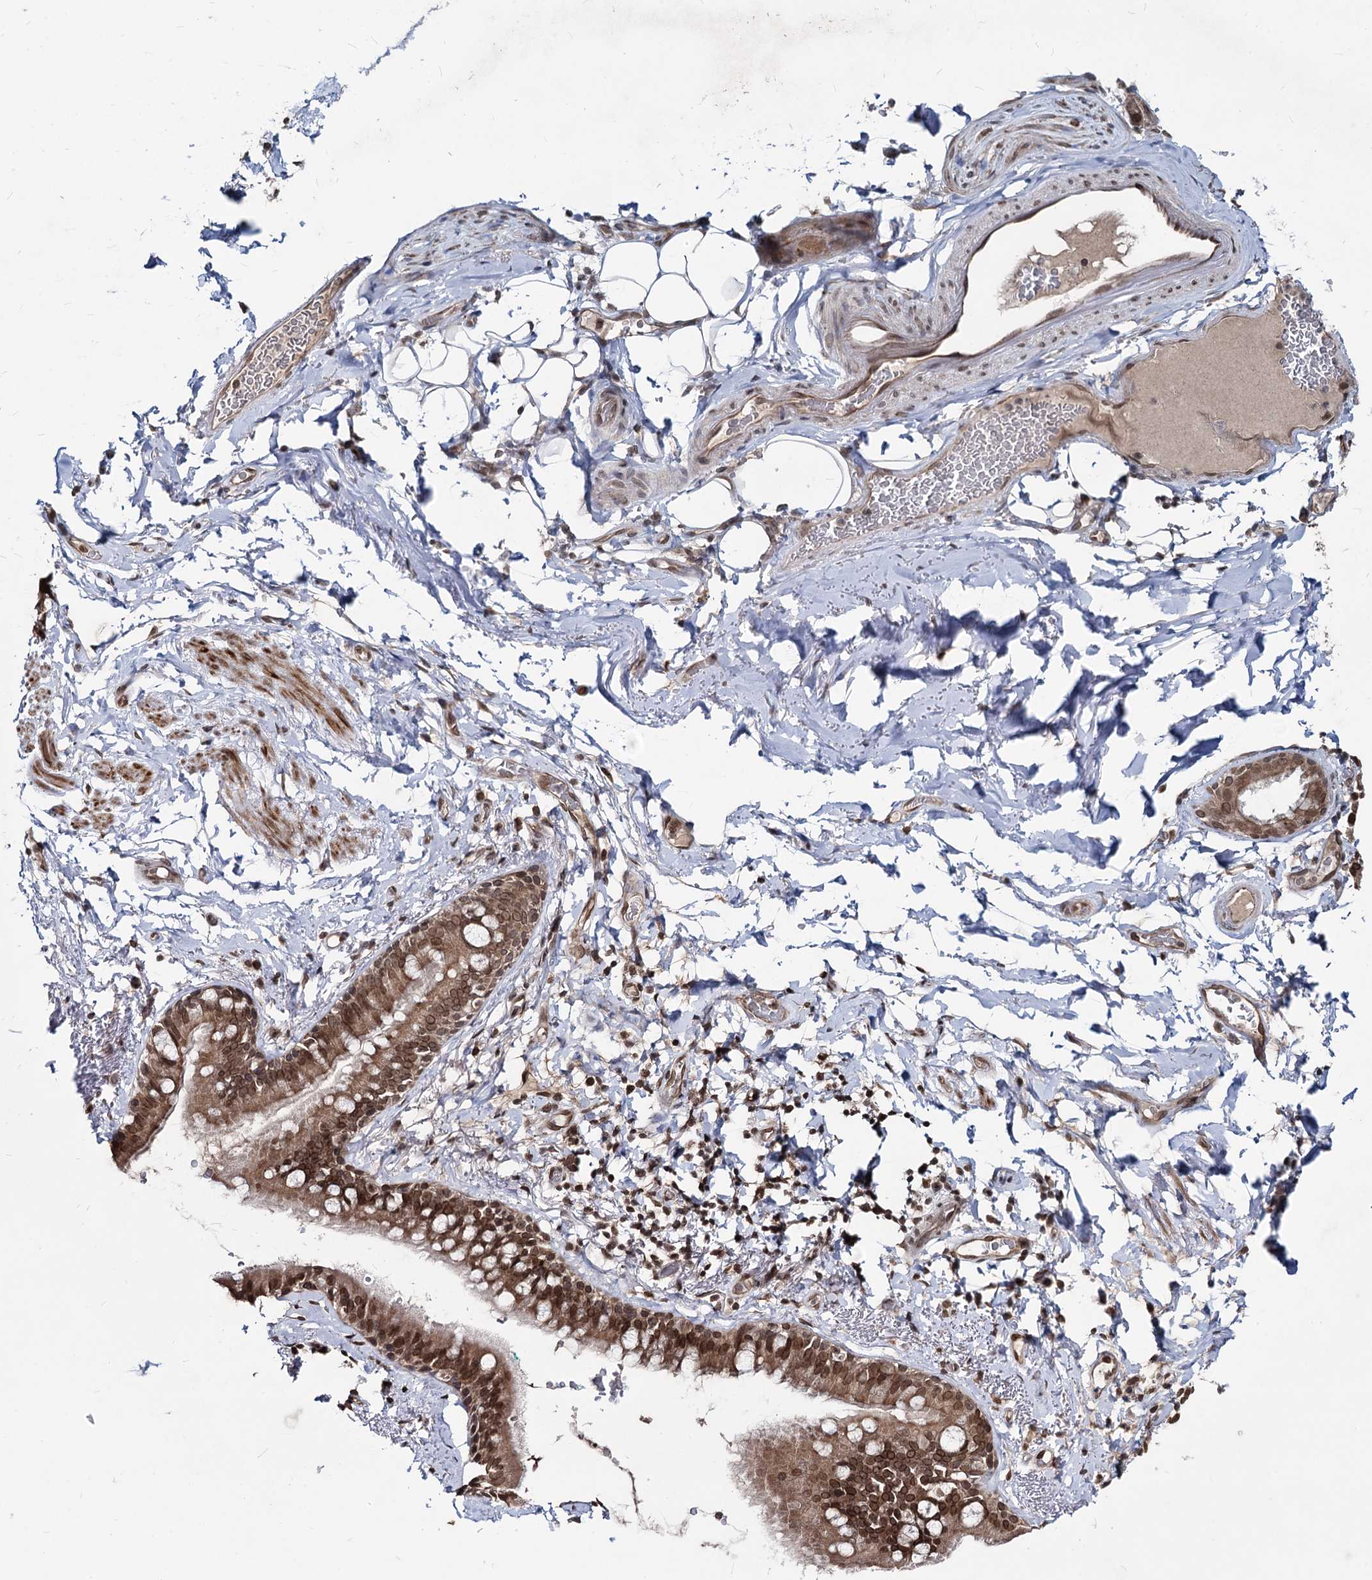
{"staining": {"intensity": "strong", "quantity": ">75%", "location": "nuclear"}, "tissue": "adipose tissue", "cell_type": "Adipocytes", "image_type": "normal", "snomed": [{"axis": "morphology", "description": "Normal tissue, NOS"}, {"axis": "topography", "description": "Lymph node"}, {"axis": "topography", "description": "Bronchus"}], "caption": "A brown stain shows strong nuclear positivity of a protein in adipocytes of unremarkable adipose tissue.", "gene": "RNF6", "patient": {"sex": "male", "age": 63}}